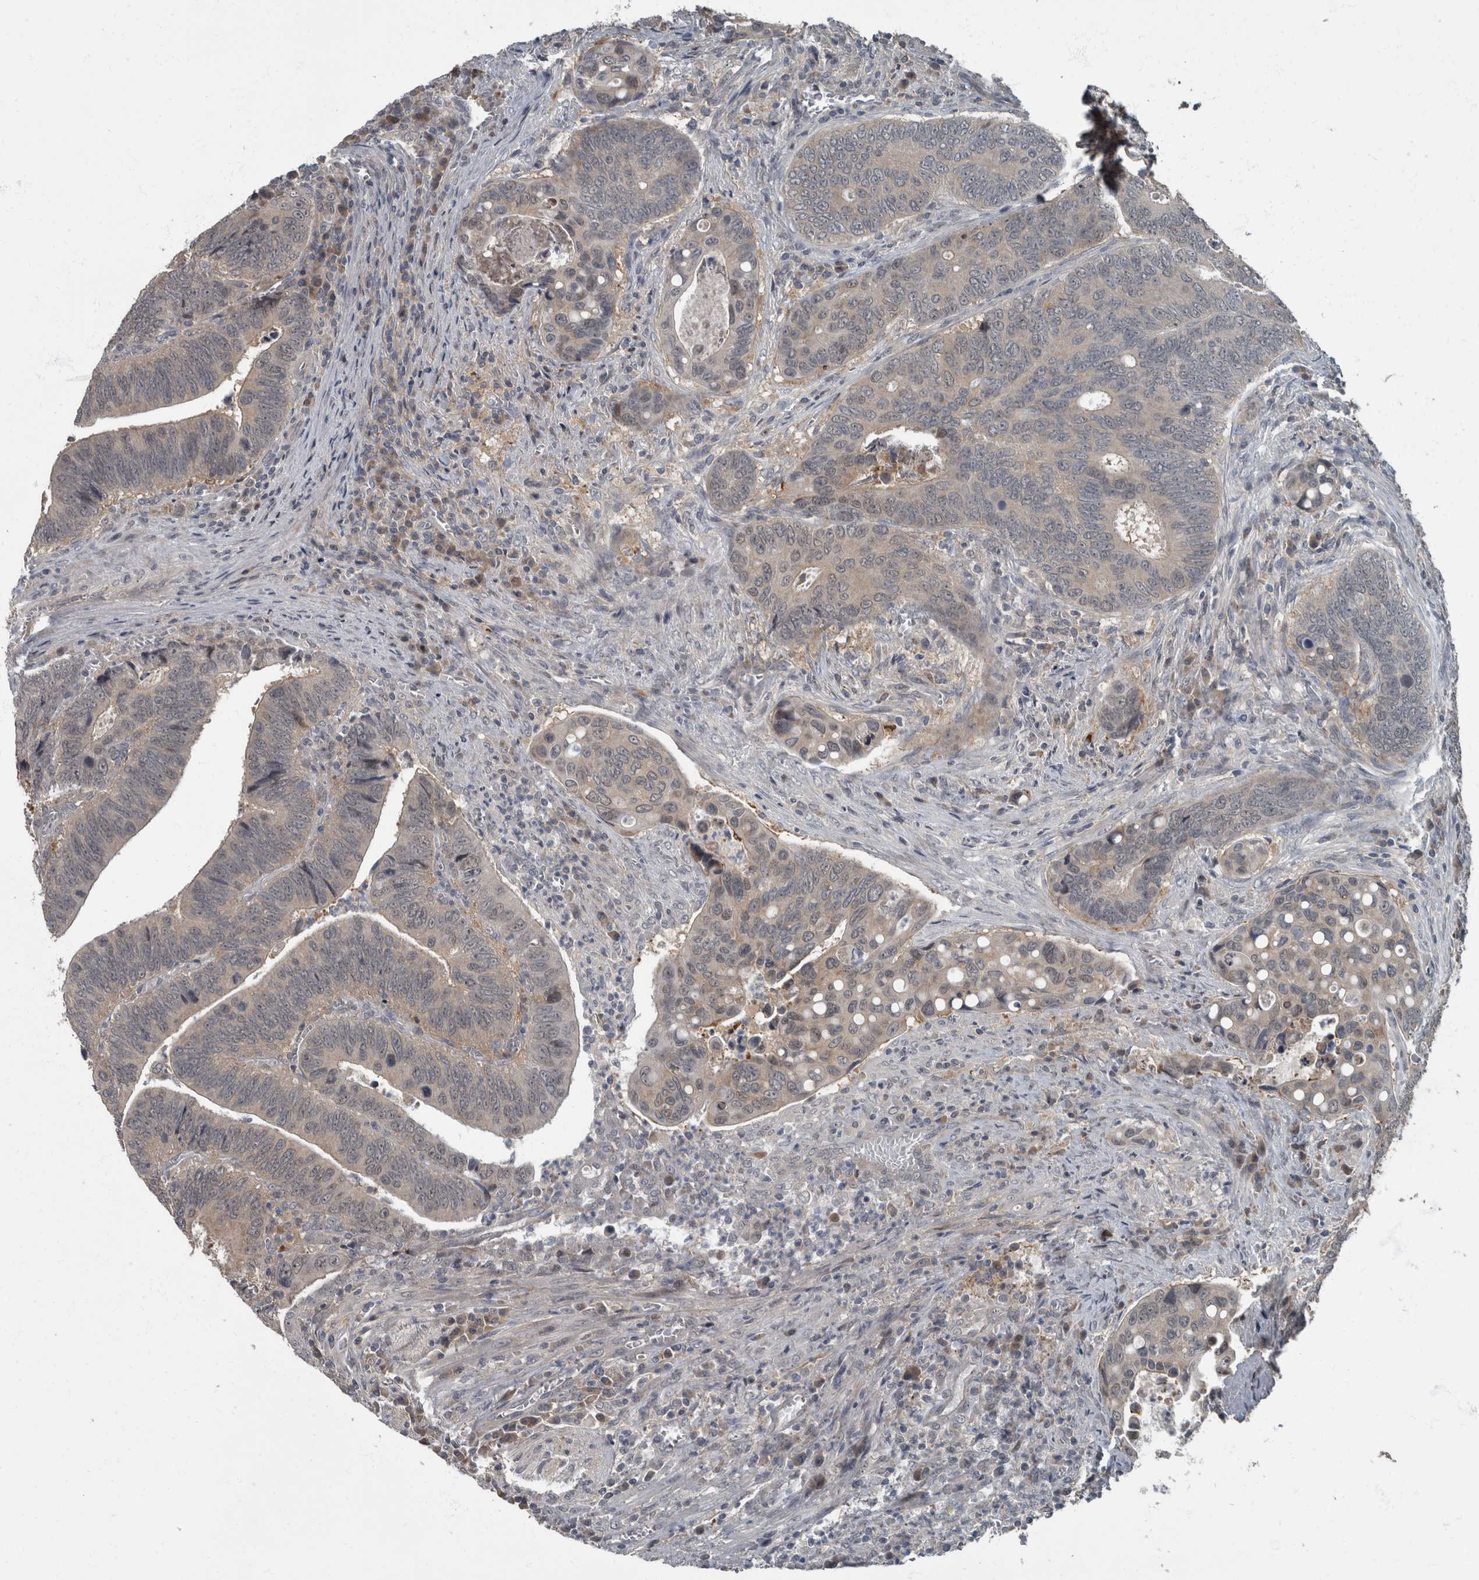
{"staining": {"intensity": "moderate", "quantity": "<25%", "location": "cytoplasmic/membranous"}, "tissue": "colorectal cancer", "cell_type": "Tumor cells", "image_type": "cancer", "snomed": [{"axis": "morphology", "description": "Inflammation, NOS"}, {"axis": "morphology", "description": "Adenocarcinoma, NOS"}, {"axis": "topography", "description": "Colon"}], "caption": "A photomicrograph of human adenocarcinoma (colorectal) stained for a protein reveals moderate cytoplasmic/membranous brown staining in tumor cells.", "gene": "RABGGTB", "patient": {"sex": "male", "age": 72}}